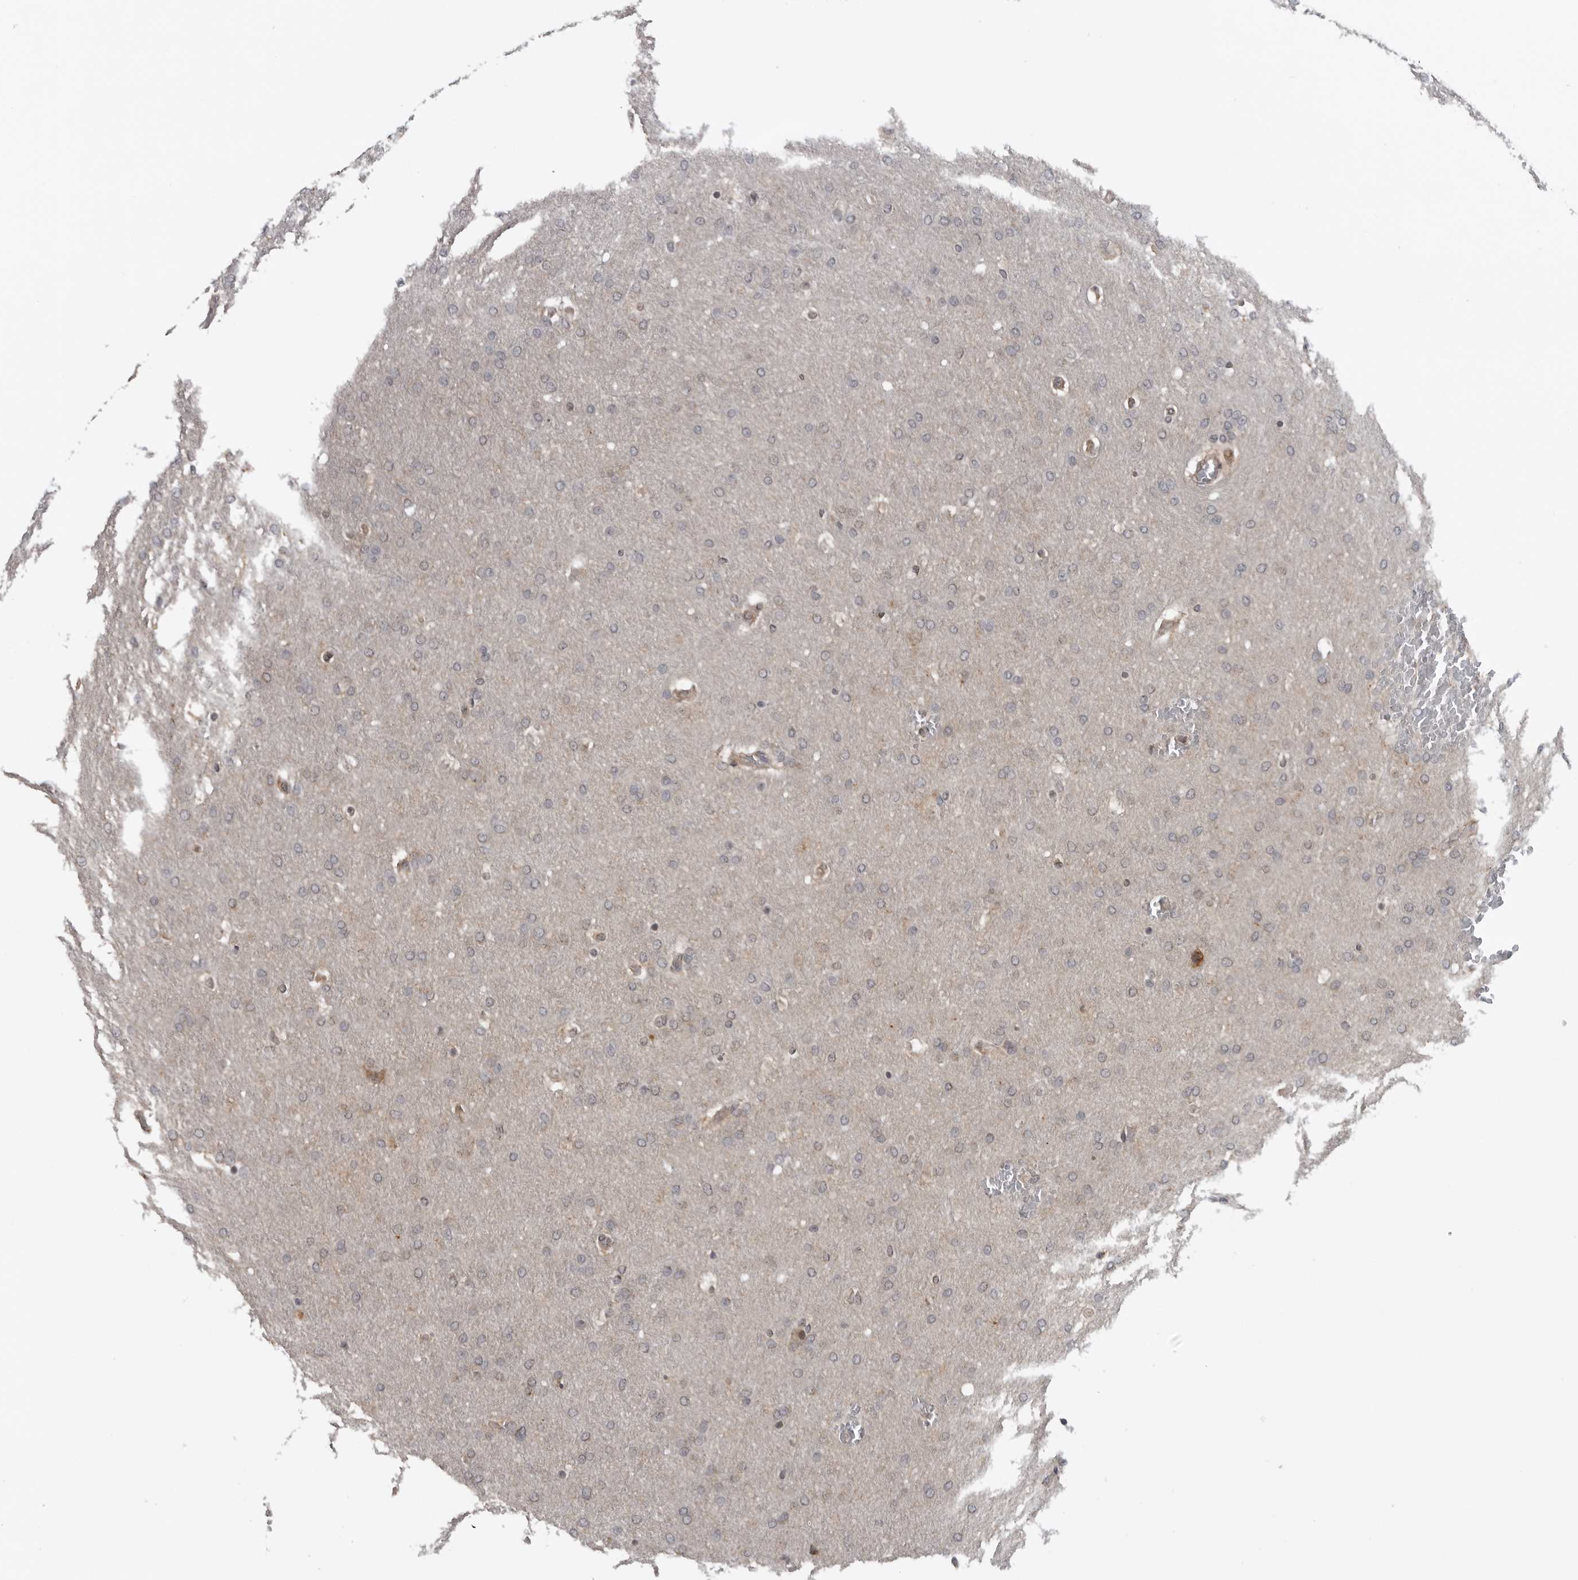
{"staining": {"intensity": "negative", "quantity": "none", "location": "none"}, "tissue": "glioma", "cell_type": "Tumor cells", "image_type": "cancer", "snomed": [{"axis": "morphology", "description": "Glioma, malignant, Low grade"}, {"axis": "topography", "description": "Brain"}], "caption": "The photomicrograph displays no staining of tumor cells in low-grade glioma (malignant).", "gene": "FAAP100", "patient": {"sex": "female", "age": 37}}